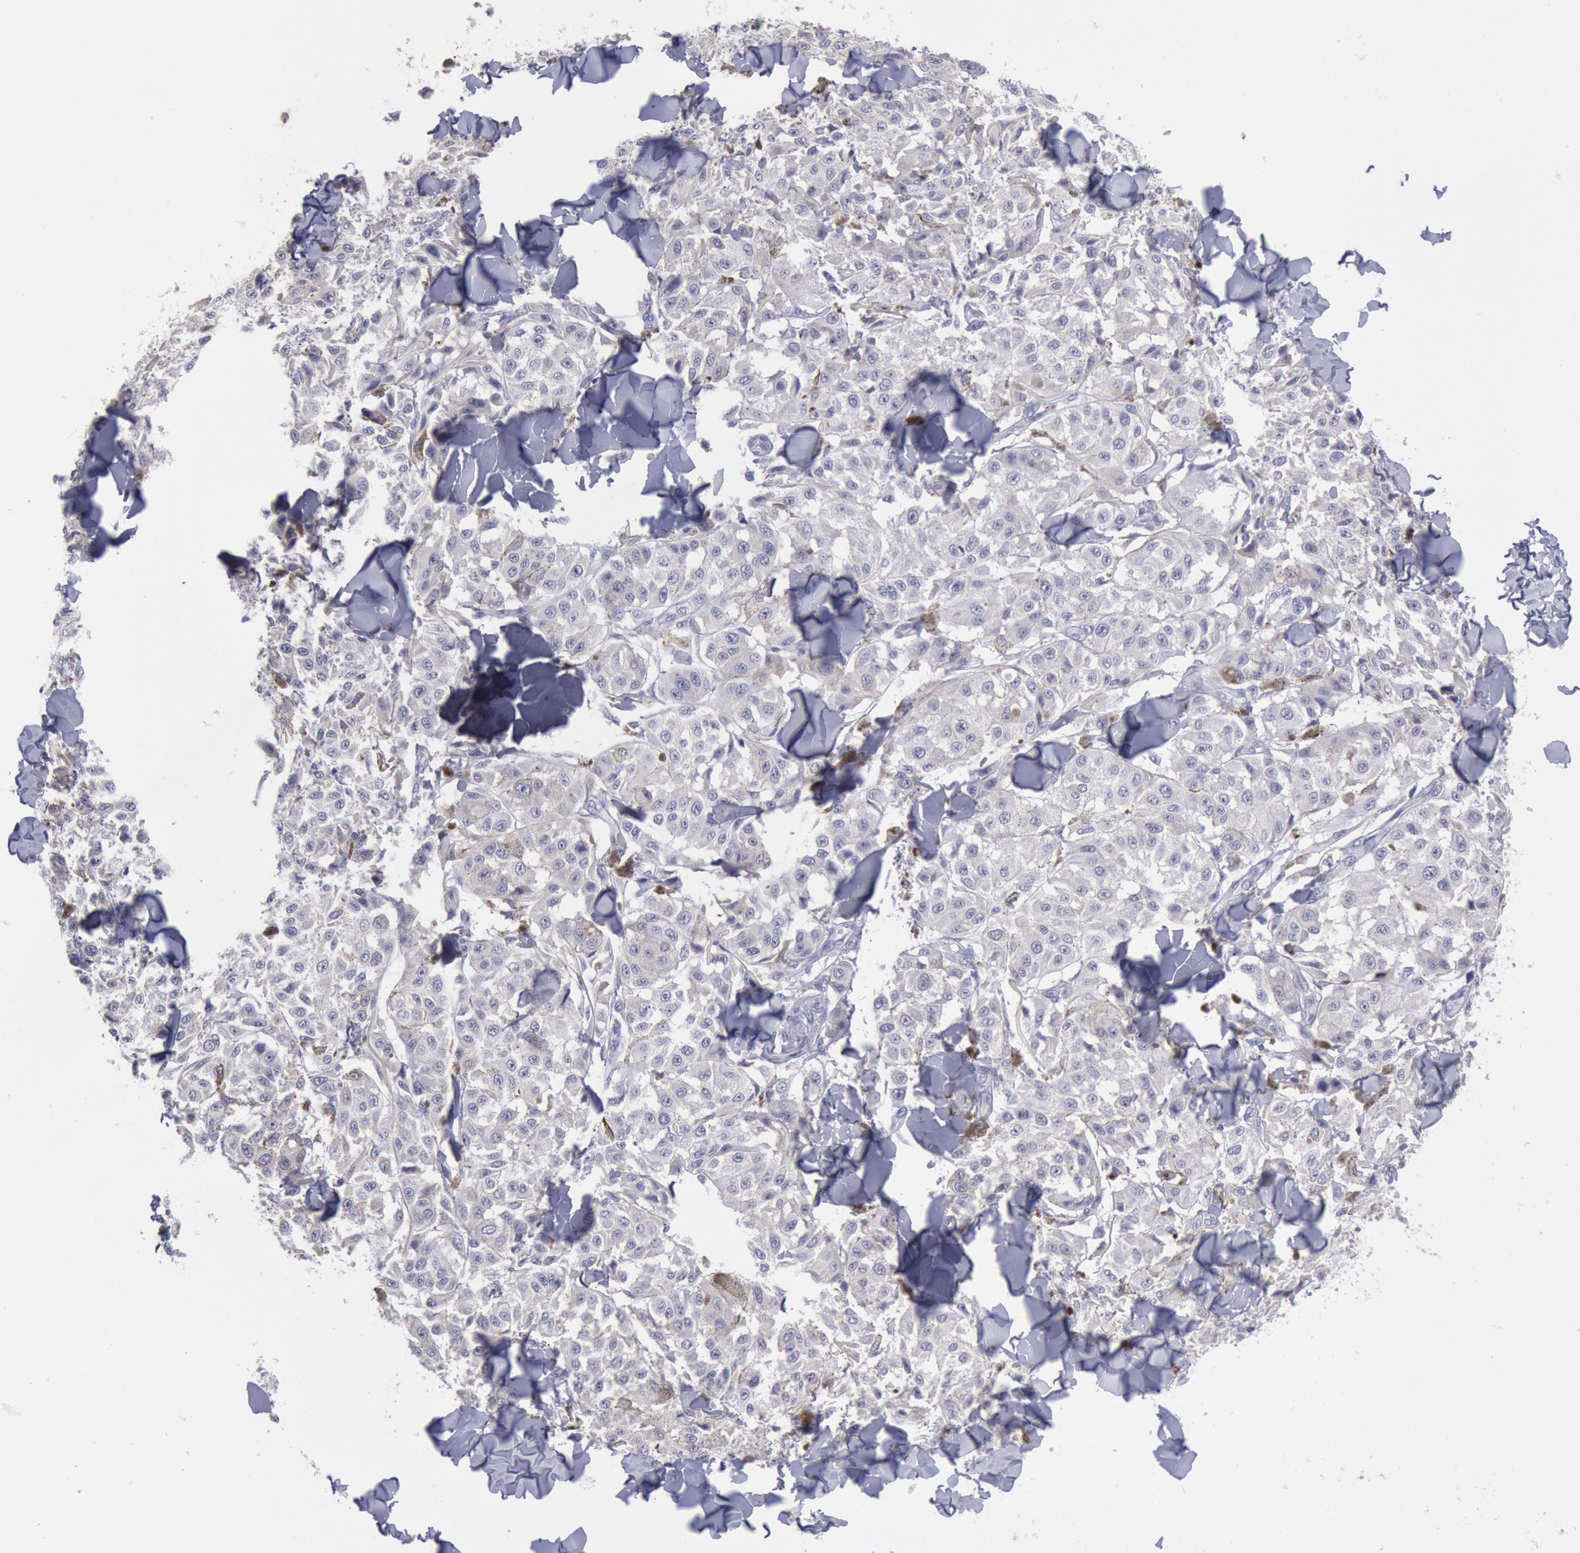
{"staining": {"intensity": "negative", "quantity": "none", "location": "none"}, "tissue": "melanoma", "cell_type": "Tumor cells", "image_type": "cancer", "snomed": [{"axis": "morphology", "description": "Malignant melanoma, NOS"}, {"axis": "topography", "description": "Skin"}], "caption": "An IHC micrograph of malignant melanoma is shown. There is no staining in tumor cells of malignant melanoma.", "gene": "MYH7", "patient": {"sex": "female", "age": 64}}